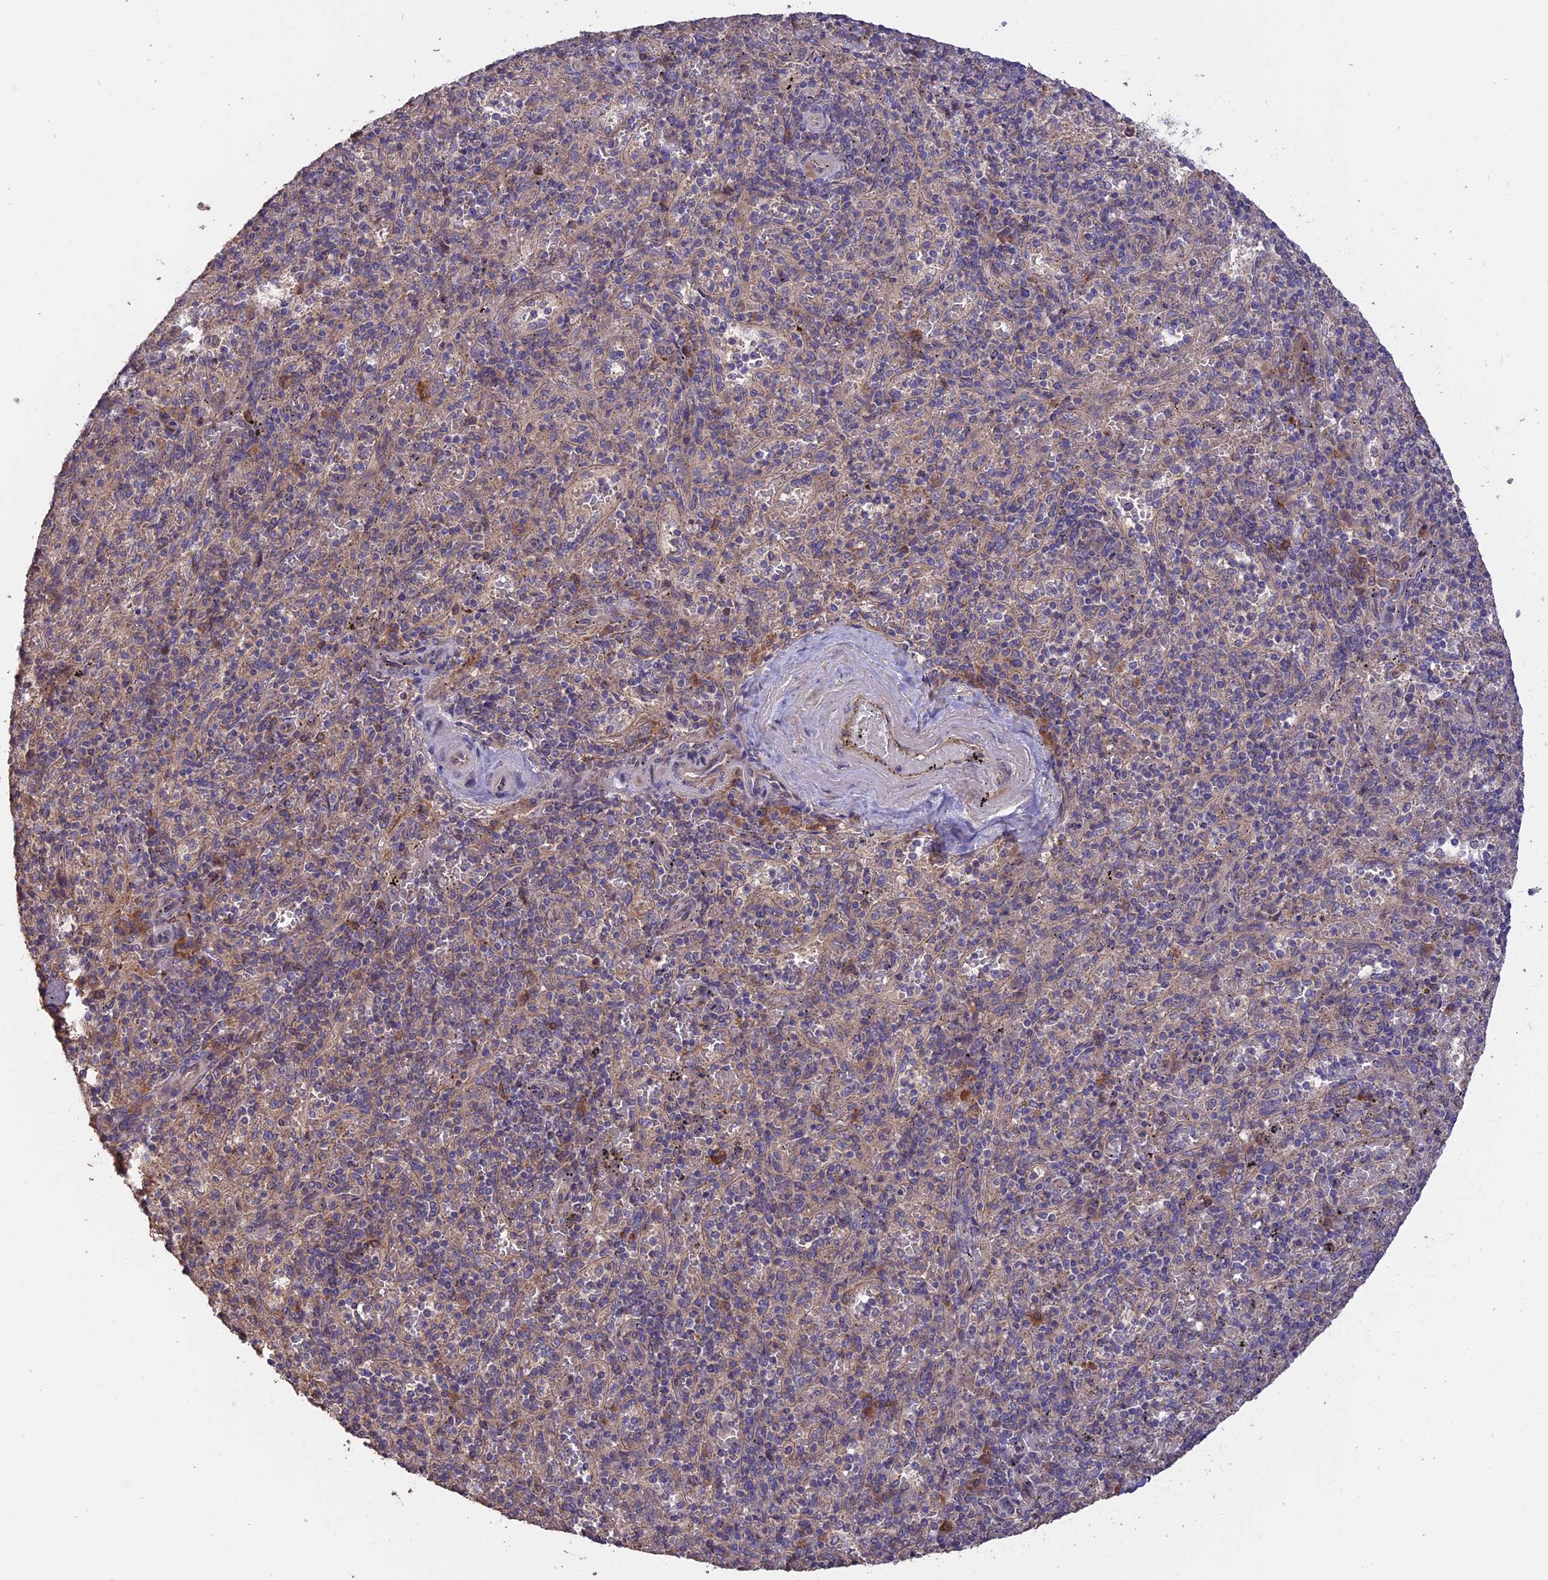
{"staining": {"intensity": "weak", "quantity": "<25%", "location": "cytoplasmic/membranous"}, "tissue": "spleen", "cell_type": "Cells in red pulp", "image_type": "normal", "snomed": [{"axis": "morphology", "description": "Normal tissue, NOS"}, {"axis": "topography", "description": "Spleen"}], "caption": "High power microscopy histopathology image of an immunohistochemistry image of benign spleen, revealing no significant positivity in cells in red pulp.", "gene": "RASAL1", "patient": {"sex": "male", "age": 82}}